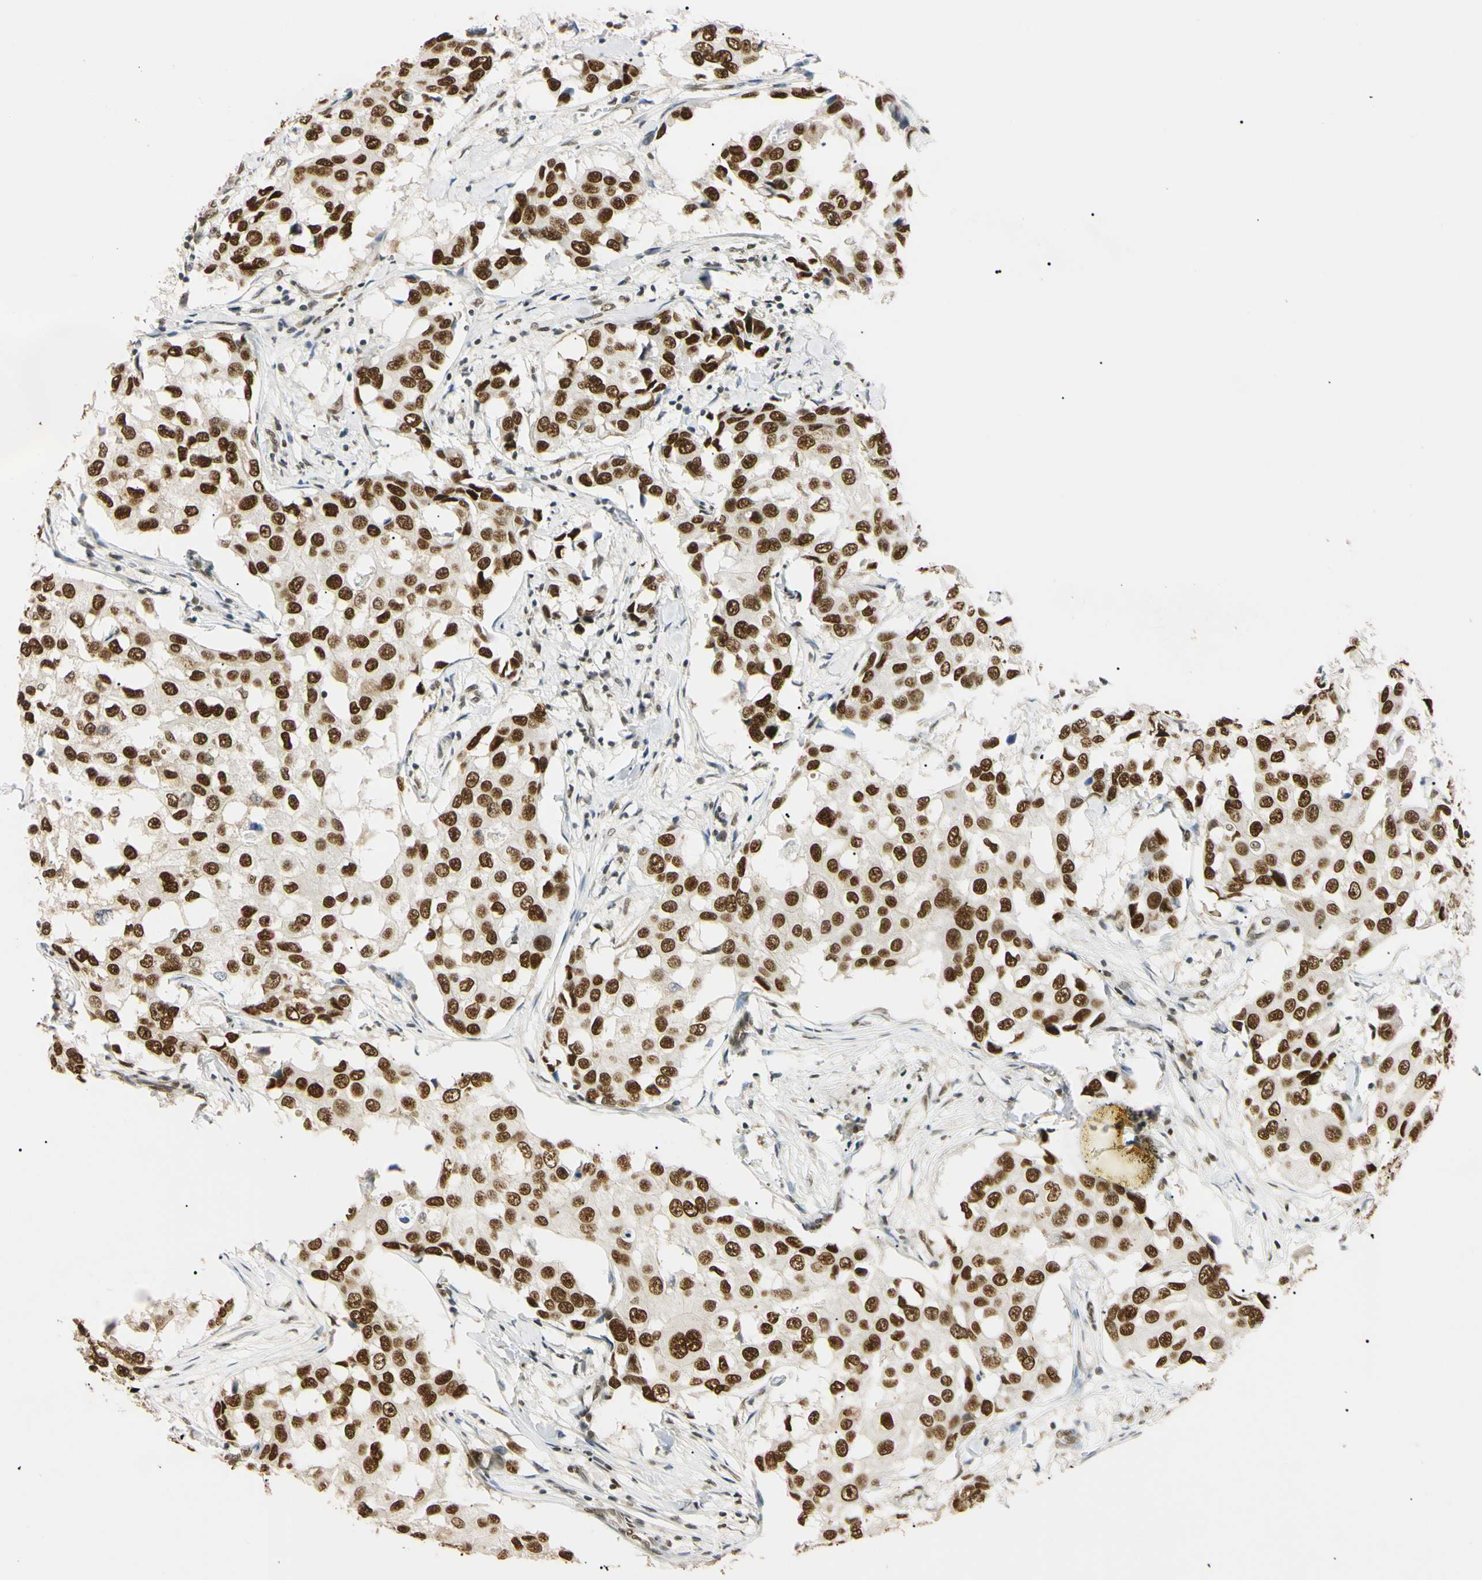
{"staining": {"intensity": "strong", "quantity": ">75%", "location": "nuclear"}, "tissue": "breast cancer", "cell_type": "Tumor cells", "image_type": "cancer", "snomed": [{"axis": "morphology", "description": "Duct carcinoma"}, {"axis": "topography", "description": "Breast"}], "caption": "The photomicrograph demonstrates immunohistochemical staining of breast invasive ductal carcinoma. There is strong nuclear positivity is seen in approximately >75% of tumor cells.", "gene": "SMARCA5", "patient": {"sex": "female", "age": 27}}